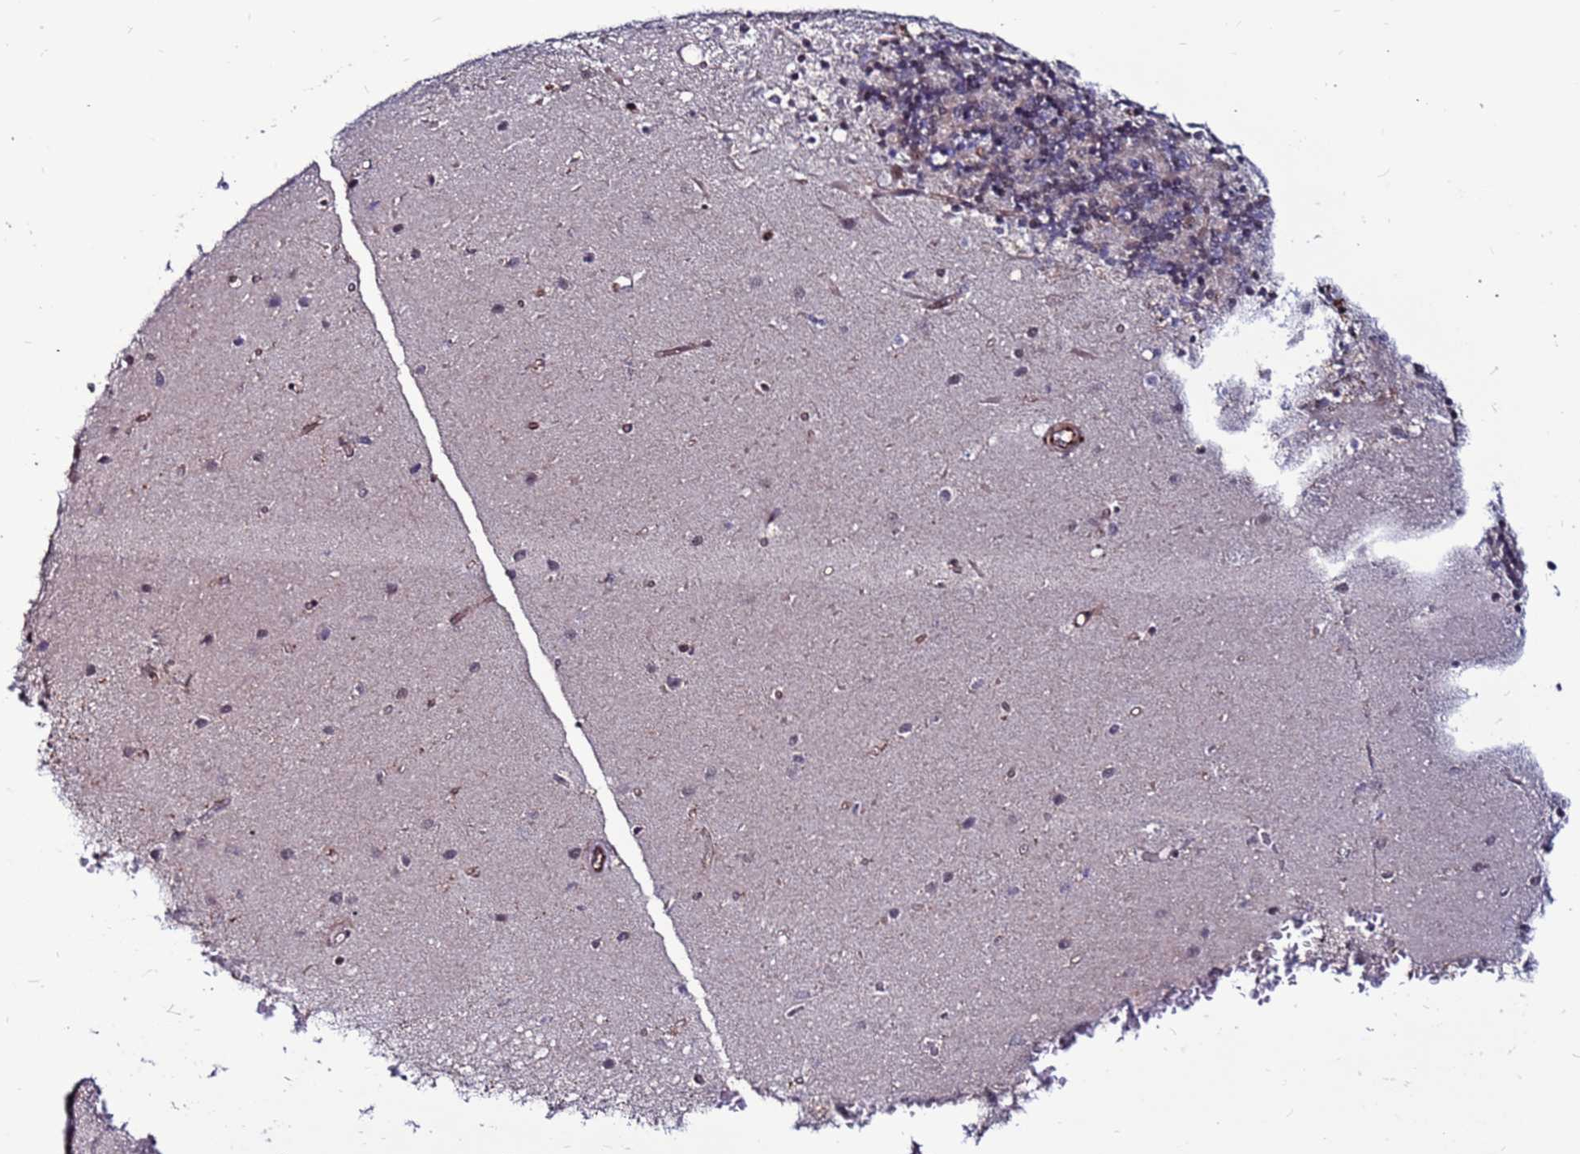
{"staining": {"intensity": "weak", "quantity": "<25%", "location": "nuclear"}, "tissue": "cerebellum", "cell_type": "Cells in granular layer", "image_type": "normal", "snomed": [{"axis": "morphology", "description": "Normal tissue, NOS"}, {"axis": "topography", "description": "Cerebellum"}], "caption": "This is an immunohistochemistry (IHC) photomicrograph of unremarkable cerebellum. There is no staining in cells in granular layer.", "gene": "CLK3", "patient": {"sex": "male", "age": 54}}